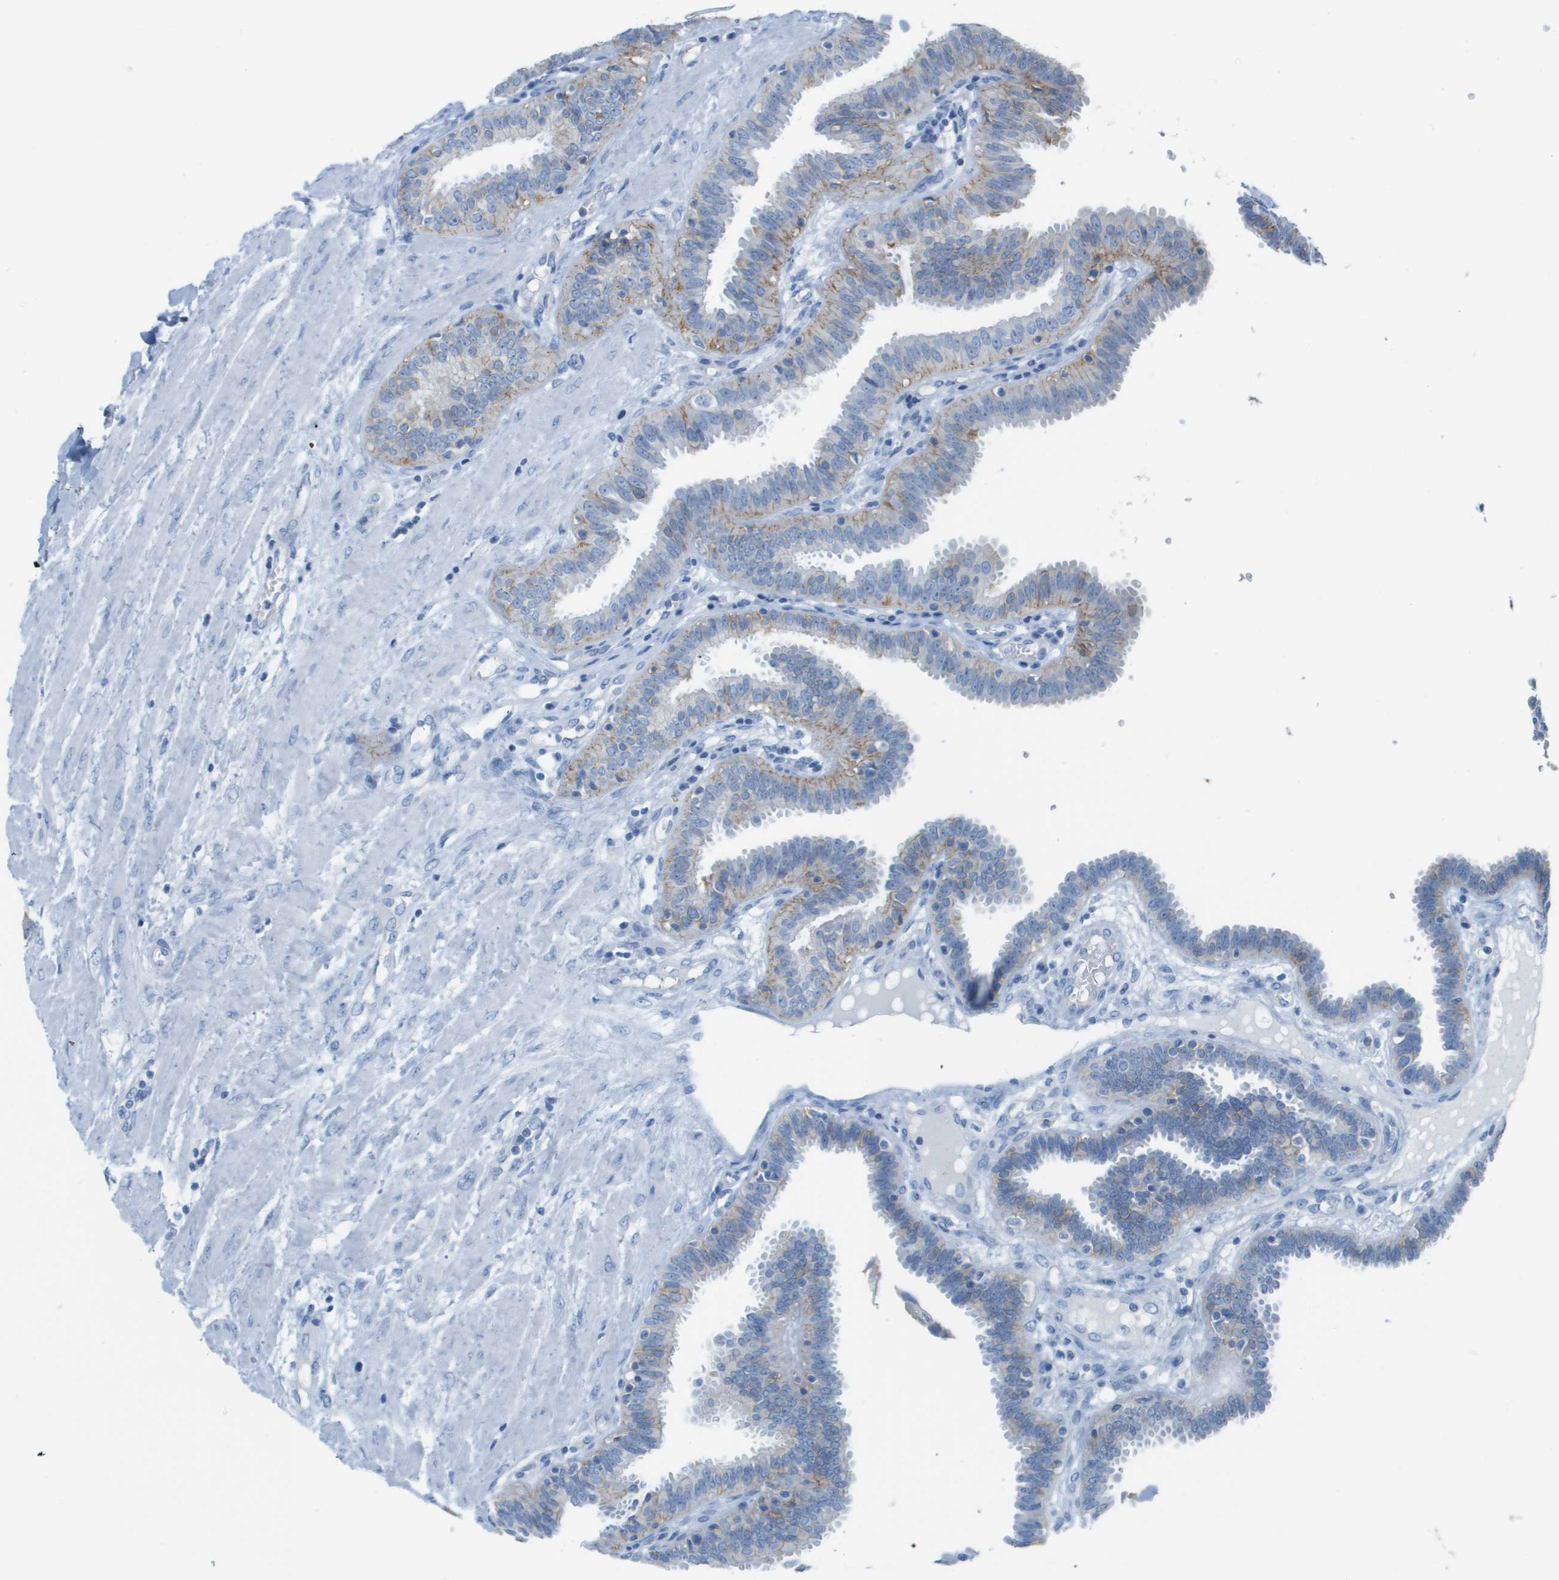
{"staining": {"intensity": "weak", "quantity": "<25%", "location": "cytoplasmic/membranous"}, "tissue": "fallopian tube", "cell_type": "Glandular cells", "image_type": "normal", "snomed": [{"axis": "morphology", "description": "Normal tissue, NOS"}, {"axis": "topography", "description": "Fallopian tube"}], "caption": "IHC of normal human fallopian tube reveals no expression in glandular cells.", "gene": "CD46", "patient": {"sex": "female", "age": 32}}